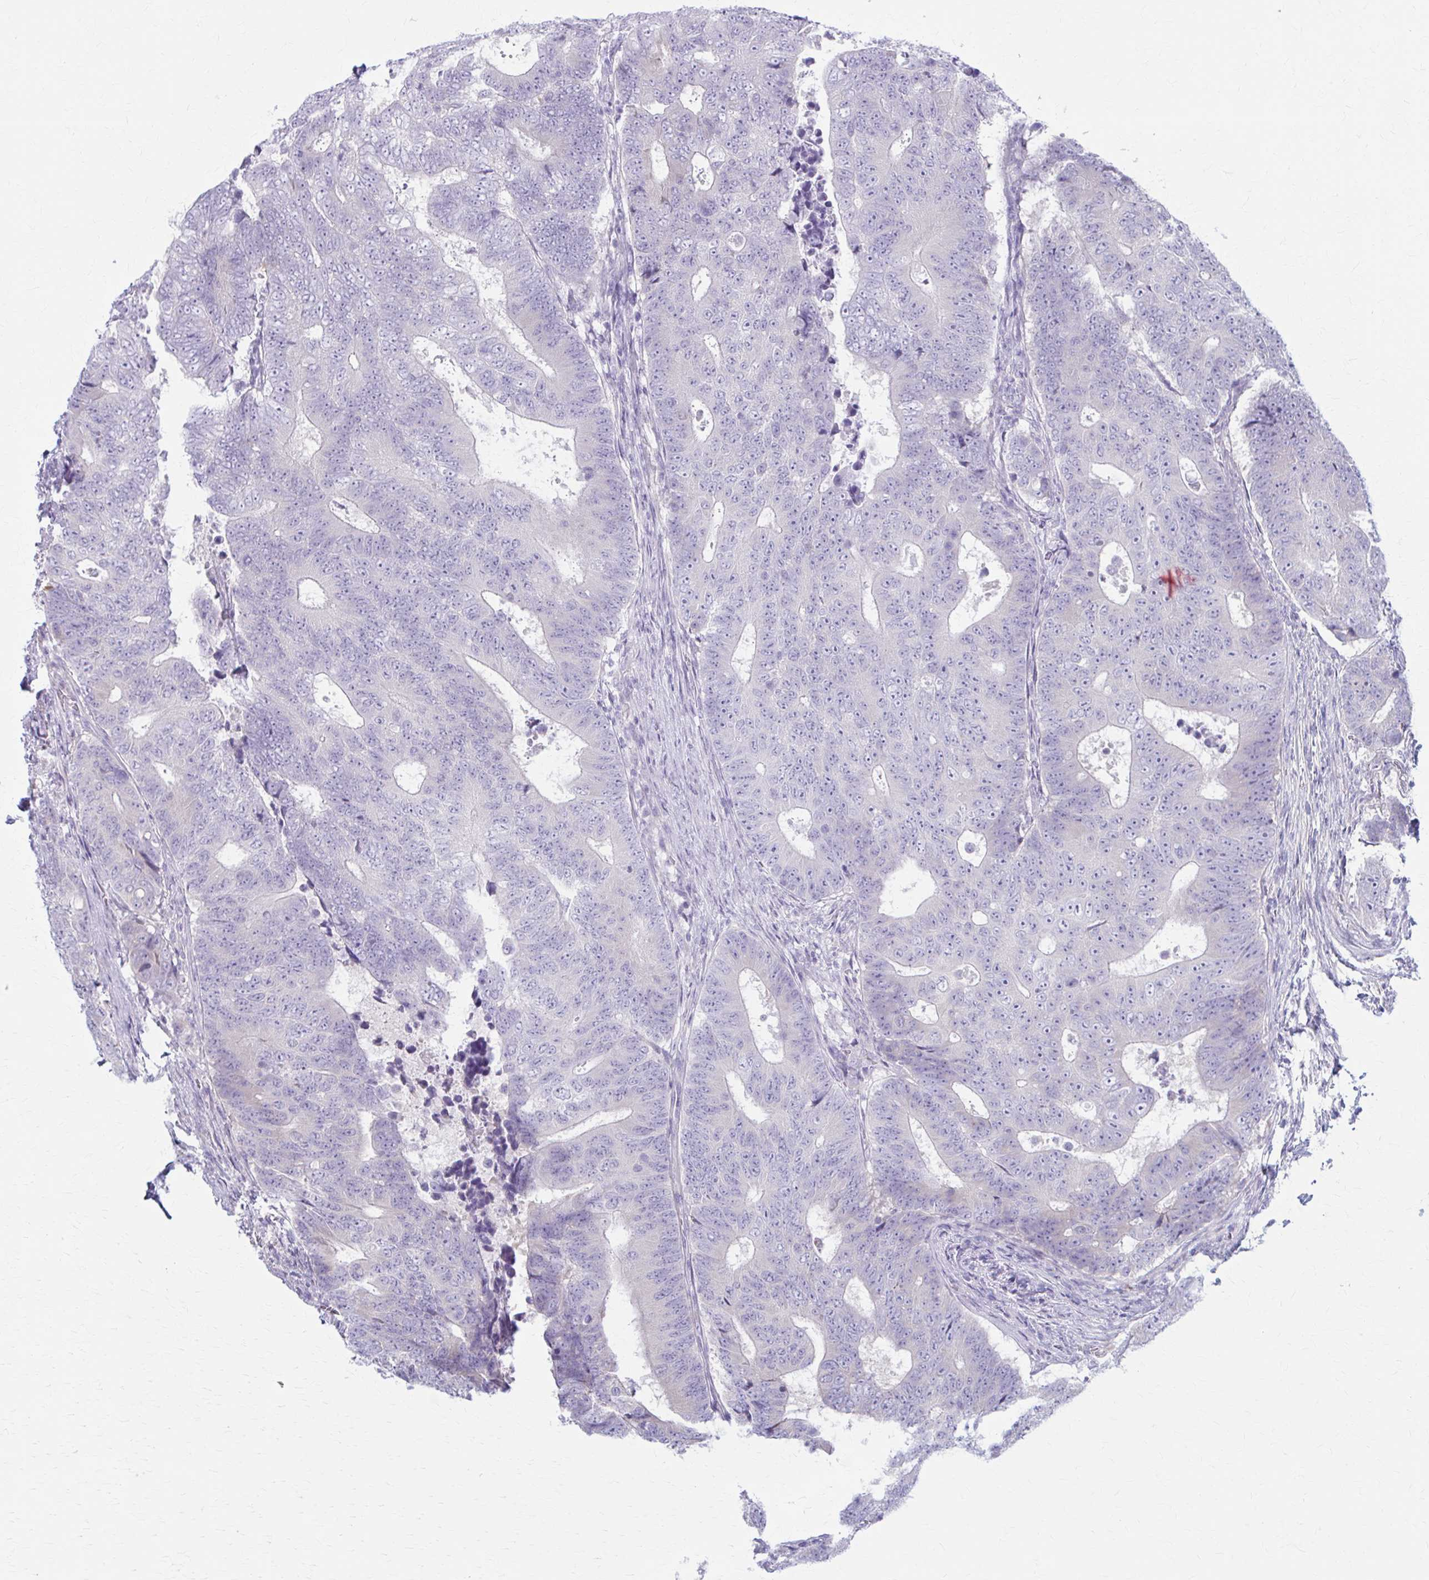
{"staining": {"intensity": "negative", "quantity": "none", "location": "none"}, "tissue": "colorectal cancer", "cell_type": "Tumor cells", "image_type": "cancer", "snomed": [{"axis": "morphology", "description": "Adenocarcinoma, NOS"}, {"axis": "topography", "description": "Colon"}], "caption": "An image of colorectal cancer (adenocarcinoma) stained for a protein exhibits no brown staining in tumor cells.", "gene": "PRKRA", "patient": {"sex": "female", "age": 48}}